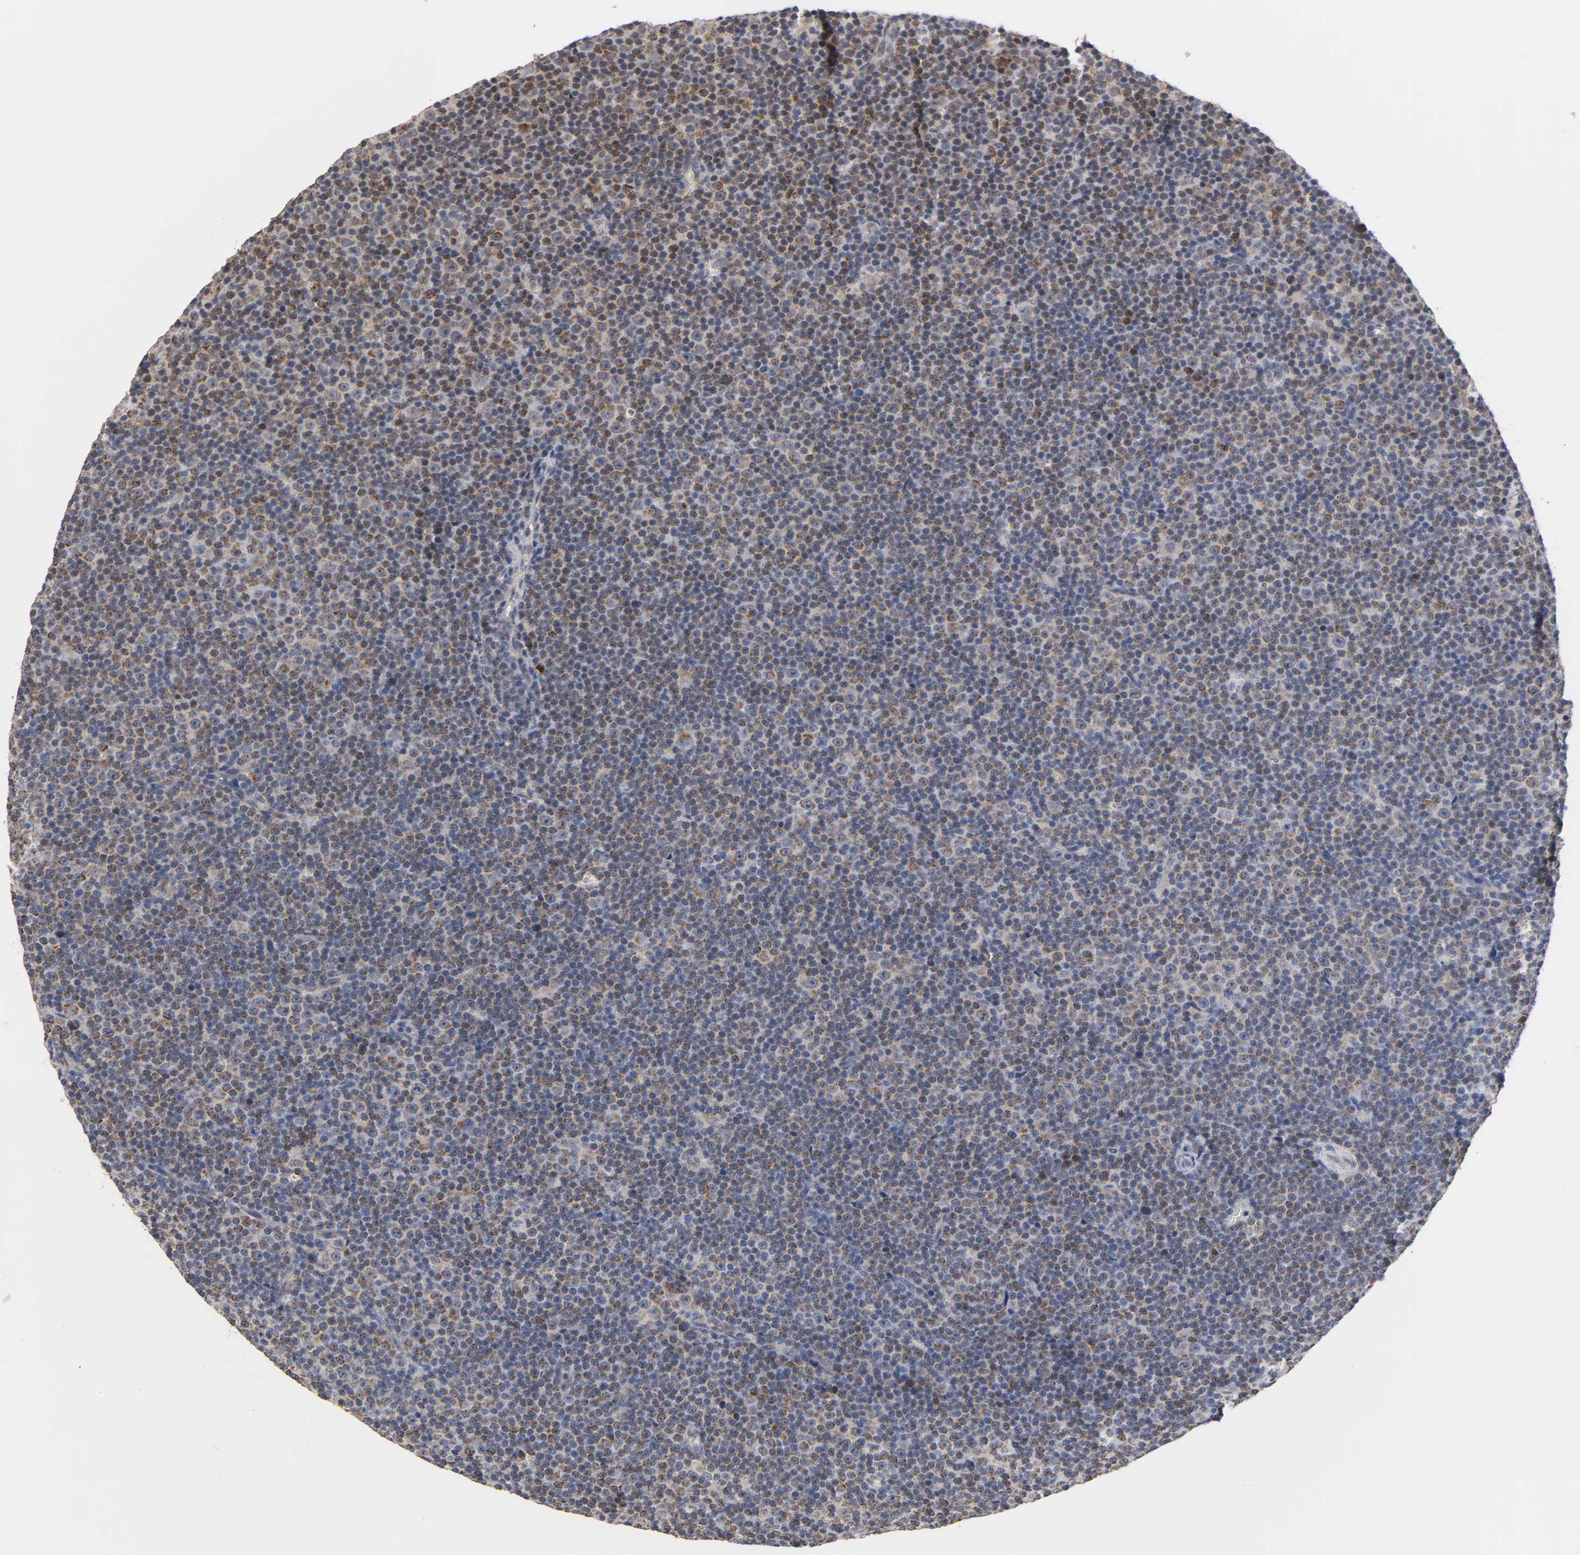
{"staining": {"intensity": "moderate", "quantity": ">75%", "location": "cytoplasmic/membranous"}, "tissue": "lymphoma", "cell_type": "Tumor cells", "image_type": "cancer", "snomed": [{"axis": "morphology", "description": "Malignant lymphoma, non-Hodgkin's type, Low grade"}, {"axis": "topography", "description": "Lymph node"}], "caption": "Immunohistochemical staining of low-grade malignant lymphoma, non-Hodgkin's type demonstrates moderate cytoplasmic/membranous protein expression in approximately >75% of tumor cells. The staining was performed using DAB to visualize the protein expression in brown, while the nuclei were stained in blue with hematoxylin (Magnification: 20x).", "gene": "GSTZ1", "patient": {"sex": "female", "age": 67}}